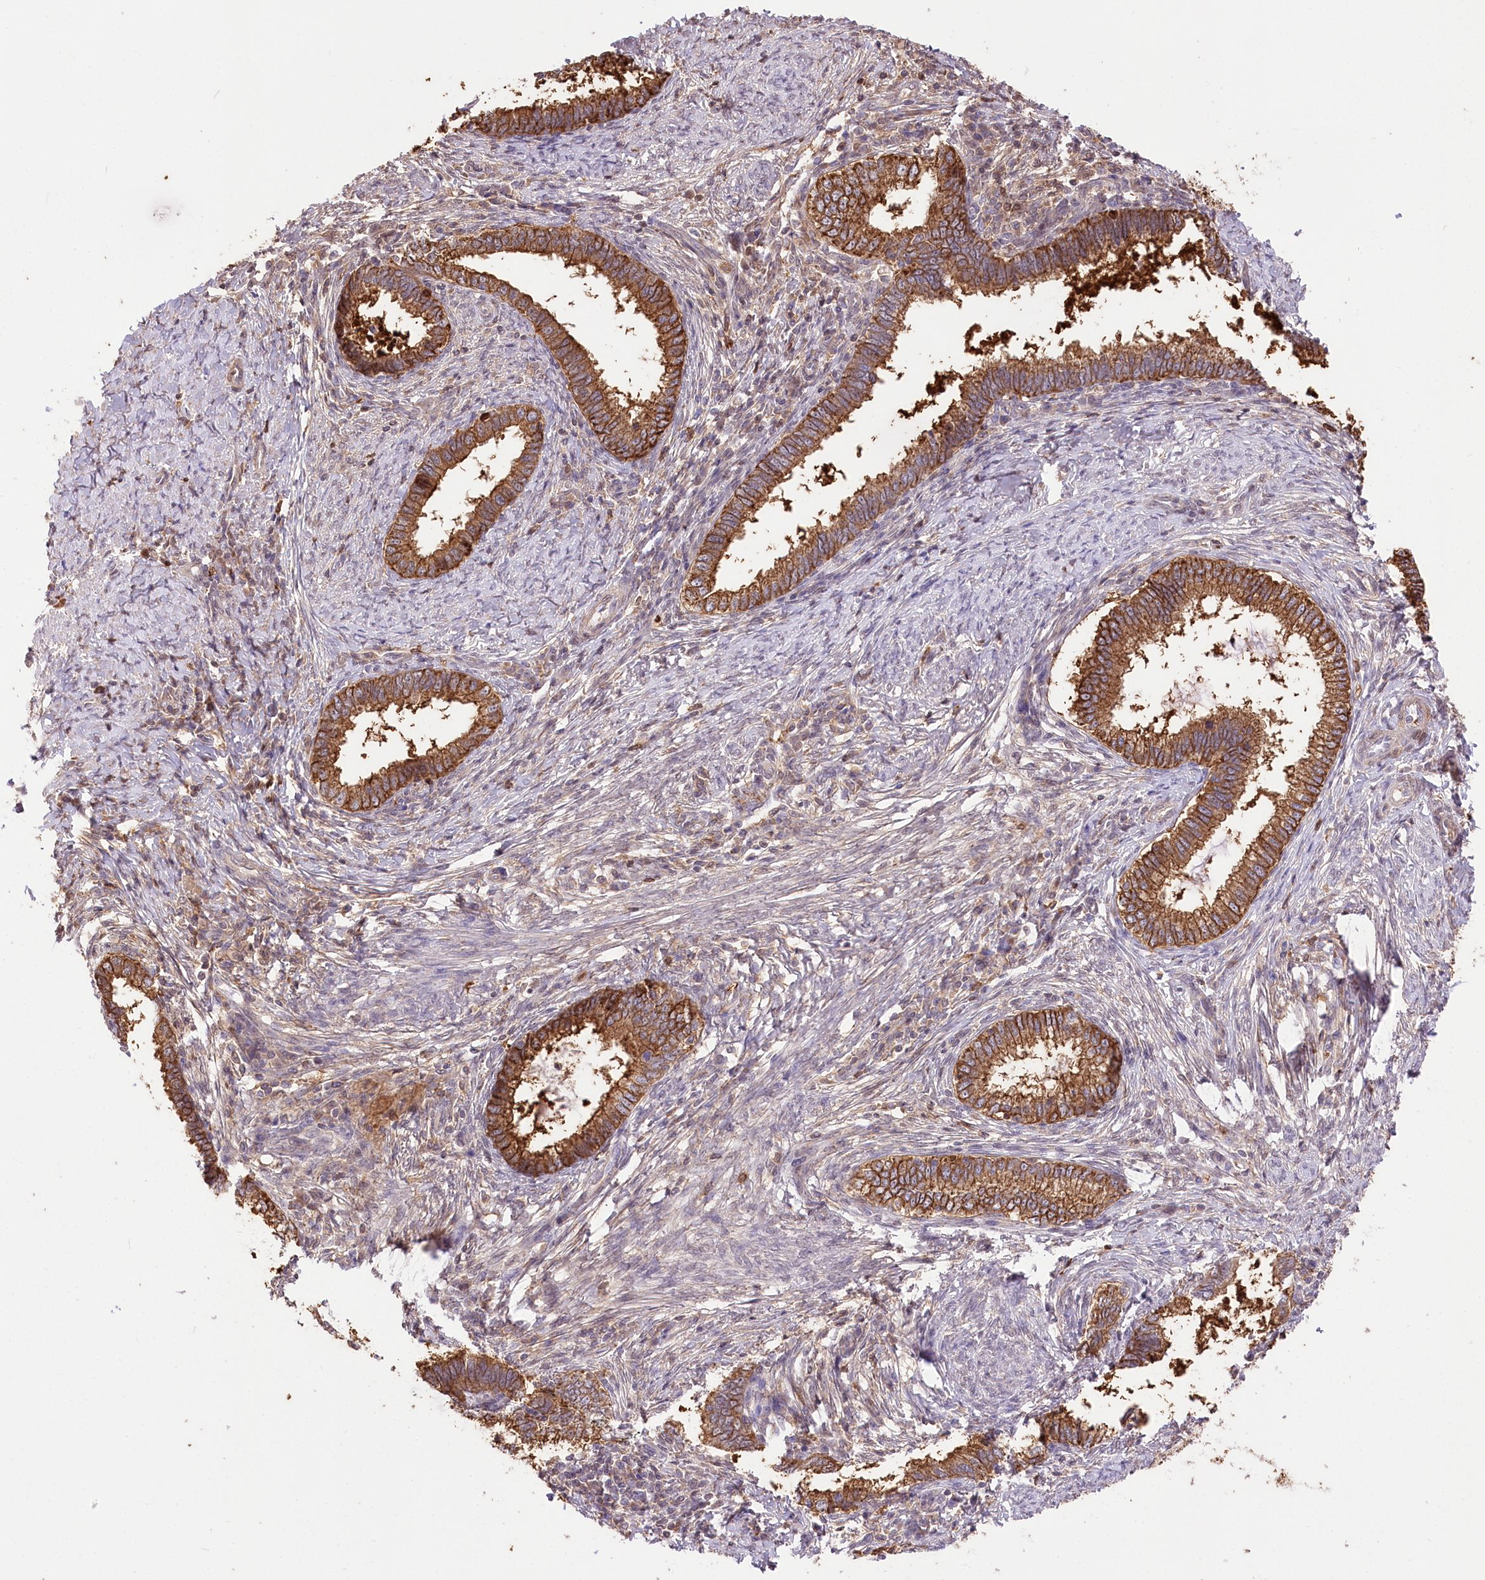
{"staining": {"intensity": "strong", "quantity": ">75%", "location": "cytoplasmic/membranous"}, "tissue": "cervical cancer", "cell_type": "Tumor cells", "image_type": "cancer", "snomed": [{"axis": "morphology", "description": "Adenocarcinoma, NOS"}, {"axis": "topography", "description": "Cervix"}], "caption": "Immunohistochemical staining of human adenocarcinoma (cervical) reveals strong cytoplasmic/membranous protein expression in about >75% of tumor cells.", "gene": "UGP2", "patient": {"sex": "female", "age": 36}}